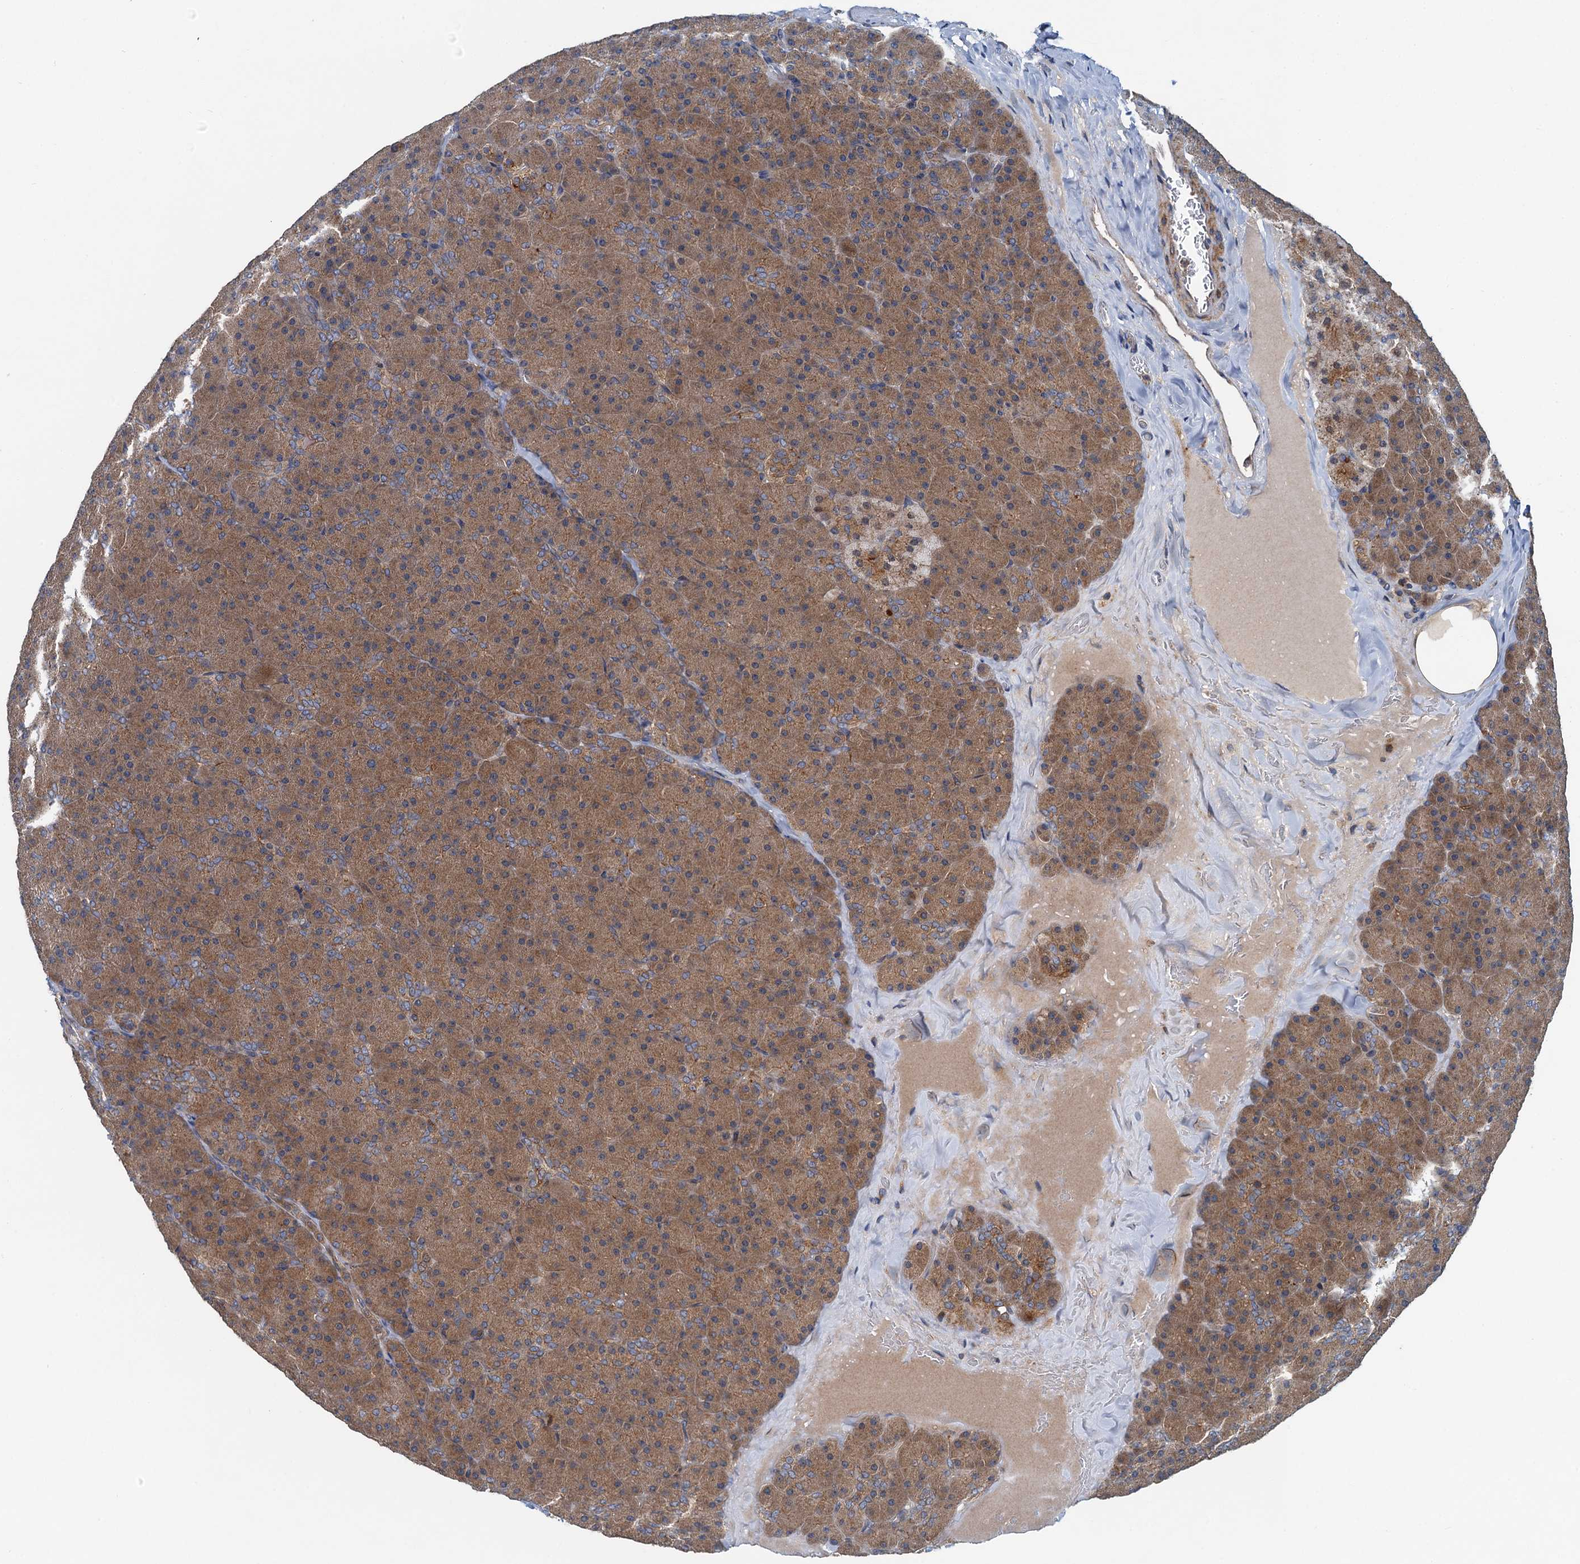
{"staining": {"intensity": "moderate", "quantity": ">75%", "location": "cytoplasmic/membranous"}, "tissue": "pancreas", "cell_type": "Exocrine glandular cells", "image_type": "normal", "snomed": [{"axis": "morphology", "description": "Normal tissue, NOS"}, {"axis": "topography", "description": "Pancreas"}], "caption": "Pancreas stained with DAB IHC displays medium levels of moderate cytoplasmic/membranous positivity in approximately >75% of exocrine glandular cells. The staining is performed using DAB (3,3'-diaminobenzidine) brown chromogen to label protein expression. The nuclei are counter-stained blue using hematoxylin.", "gene": "EFL1", "patient": {"sex": "male", "age": 36}}